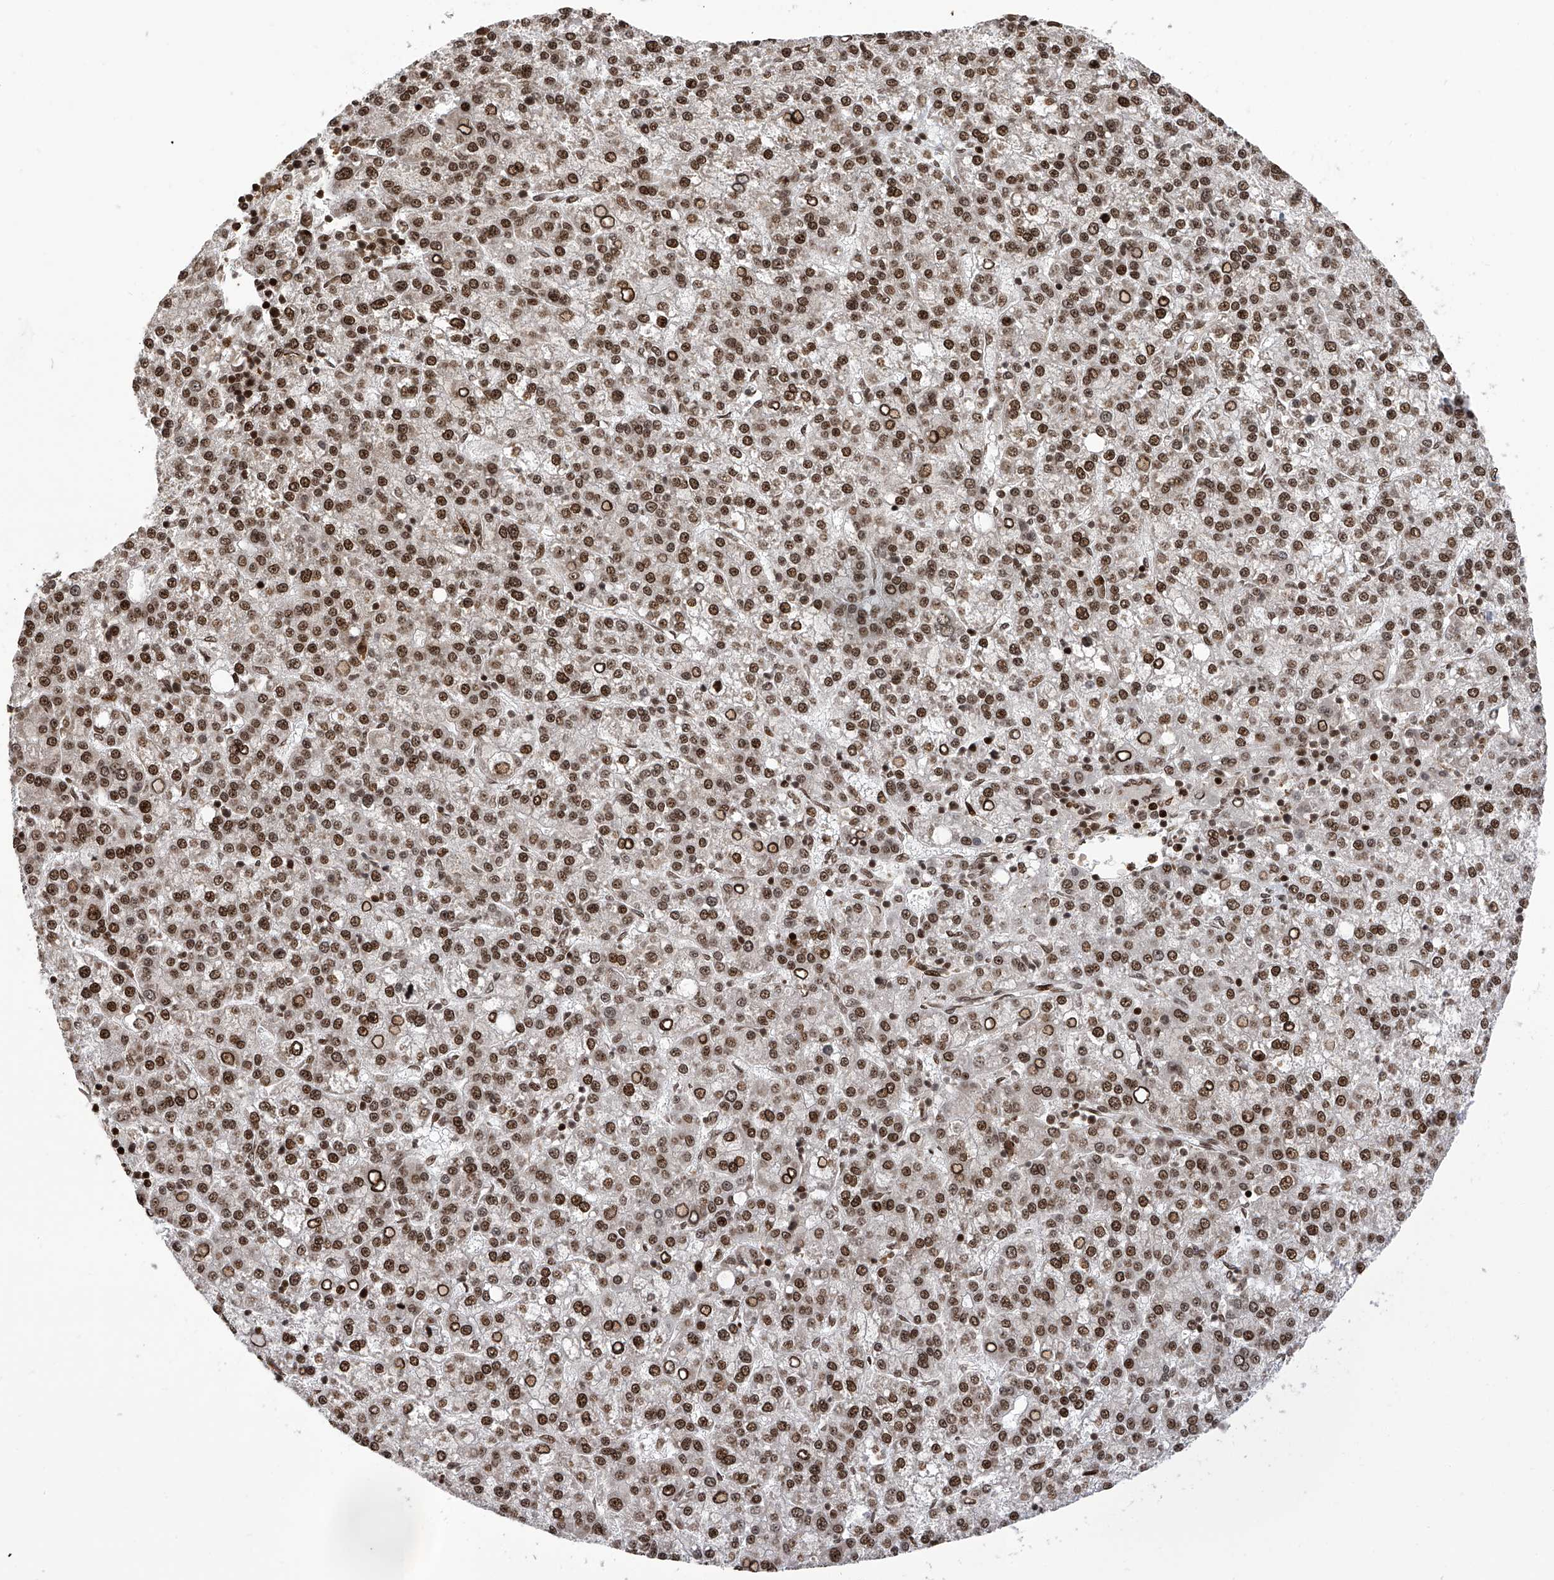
{"staining": {"intensity": "moderate", "quantity": ">75%", "location": "nuclear"}, "tissue": "liver cancer", "cell_type": "Tumor cells", "image_type": "cancer", "snomed": [{"axis": "morphology", "description": "Carcinoma, Hepatocellular, NOS"}, {"axis": "topography", "description": "Liver"}], "caption": "Moderate nuclear expression for a protein is appreciated in approximately >75% of tumor cells of liver hepatocellular carcinoma using IHC.", "gene": "PAK1IP1", "patient": {"sex": "female", "age": 58}}